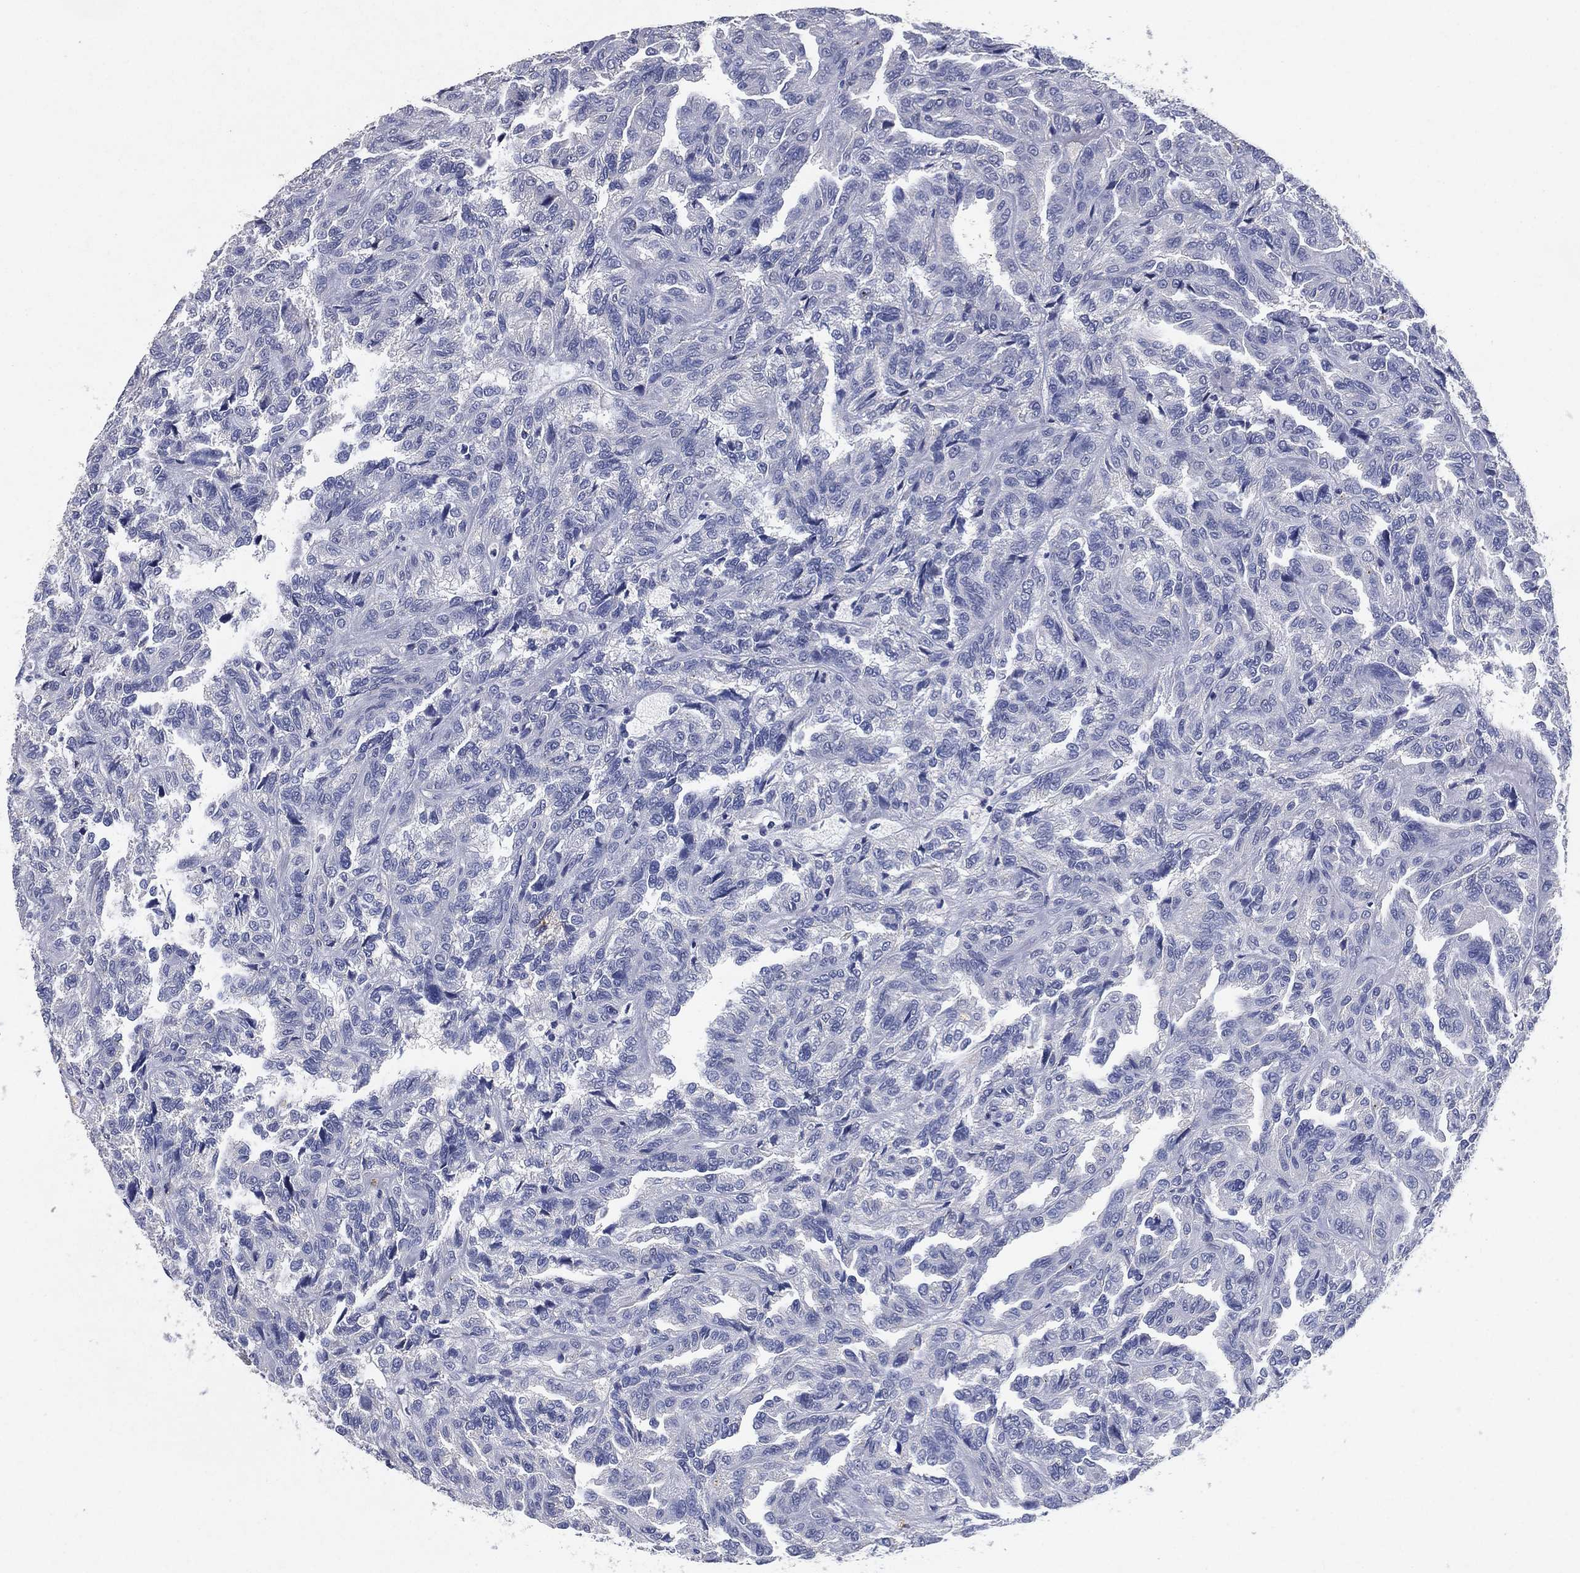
{"staining": {"intensity": "negative", "quantity": "none", "location": "none"}, "tissue": "renal cancer", "cell_type": "Tumor cells", "image_type": "cancer", "snomed": [{"axis": "morphology", "description": "Adenocarcinoma, NOS"}, {"axis": "topography", "description": "Kidney"}], "caption": "Immunohistochemical staining of human renal cancer demonstrates no significant positivity in tumor cells. The staining is performed using DAB brown chromogen with nuclei counter-stained in using hematoxylin.", "gene": "FSCN2", "patient": {"sex": "male", "age": 79}}